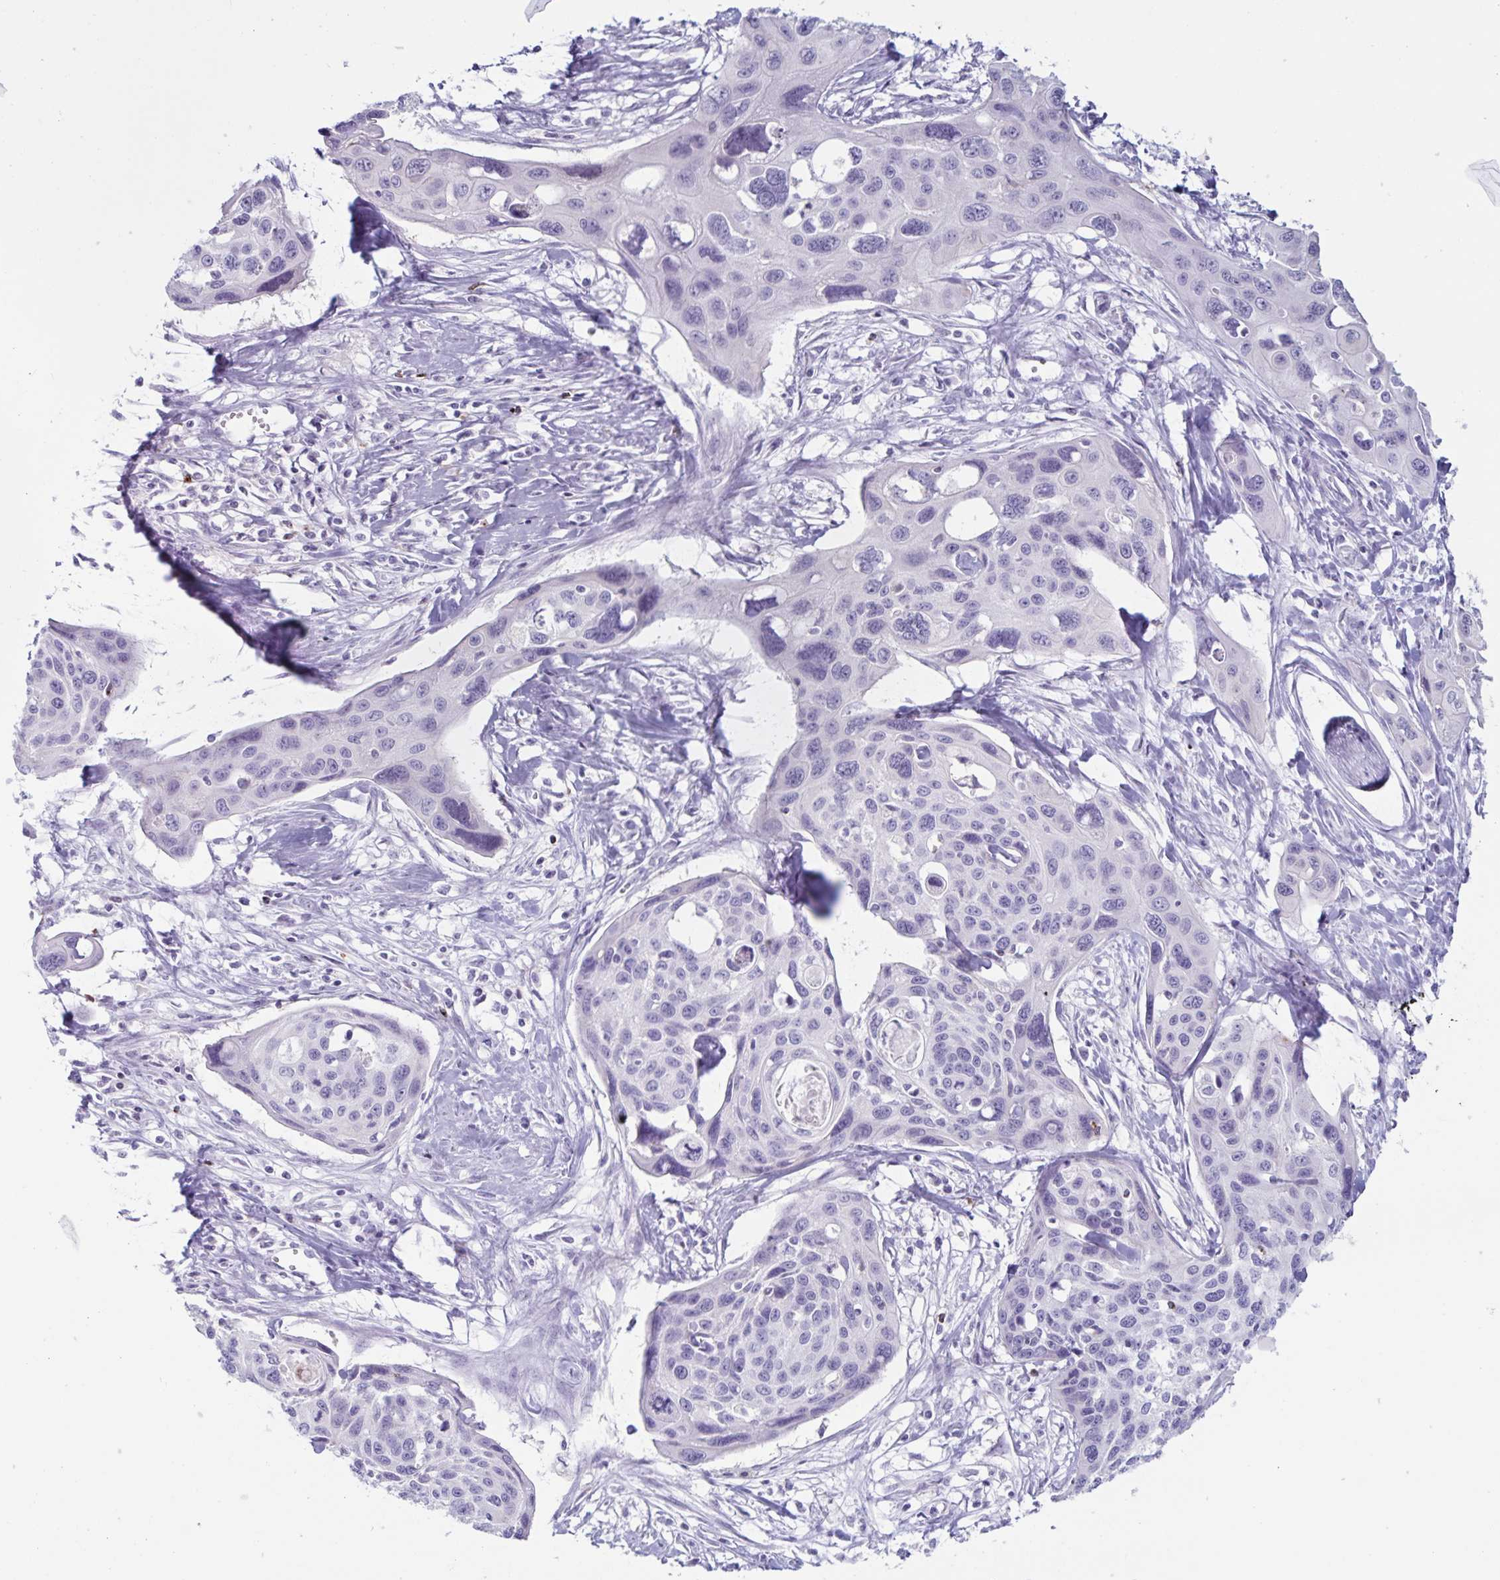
{"staining": {"intensity": "negative", "quantity": "none", "location": "none"}, "tissue": "cervical cancer", "cell_type": "Tumor cells", "image_type": "cancer", "snomed": [{"axis": "morphology", "description": "Squamous cell carcinoma, NOS"}, {"axis": "topography", "description": "Cervix"}], "caption": "A photomicrograph of cervical cancer stained for a protein displays no brown staining in tumor cells.", "gene": "GNLY", "patient": {"sex": "female", "age": 31}}